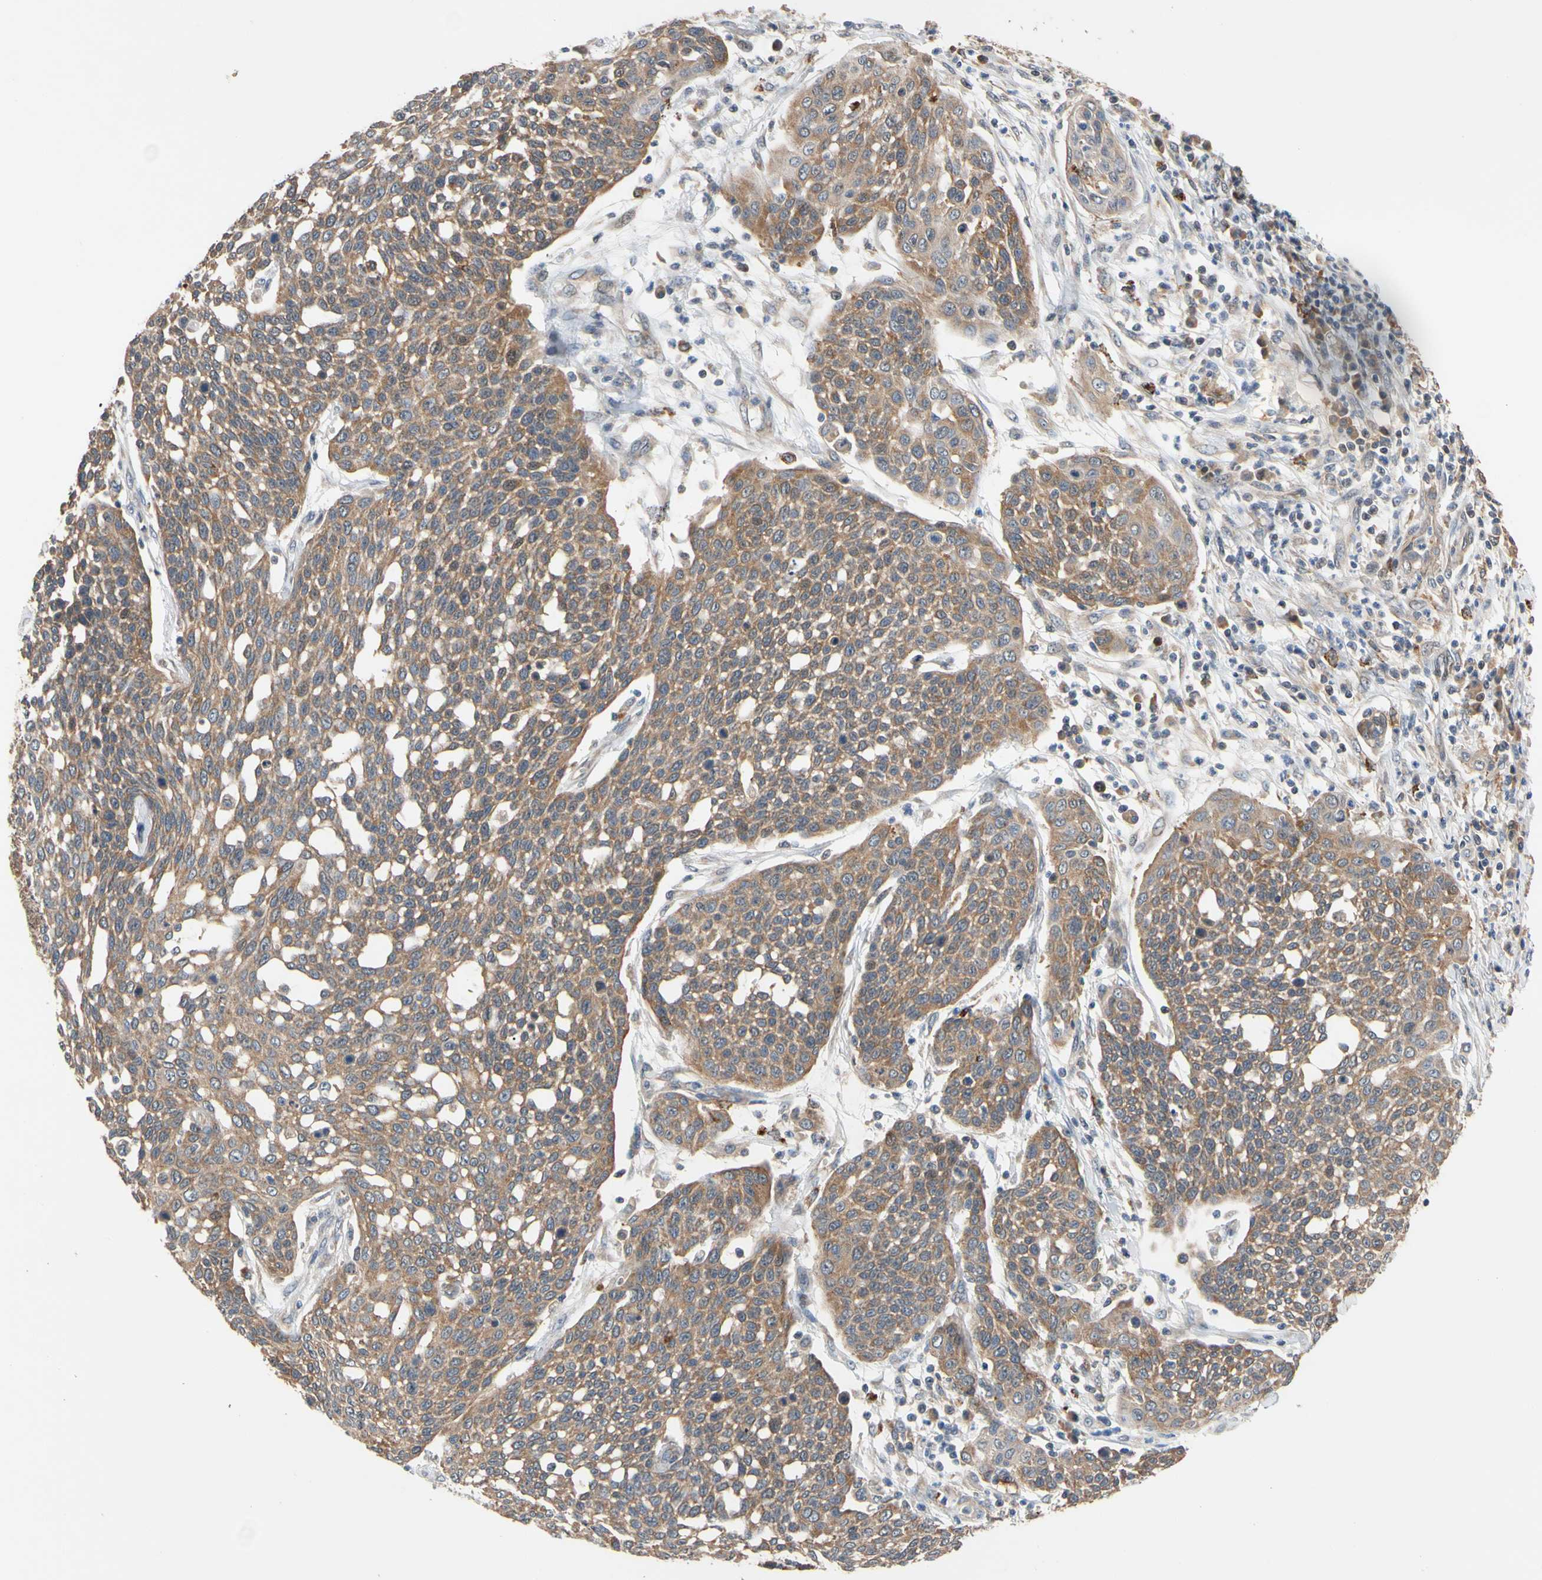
{"staining": {"intensity": "moderate", "quantity": ">75%", "location": "cytoplasmic/membranous"}, "tissue": "cervical cancer", "cell_type": "Tumor cells", "image_type": "cancer", "snomed": [{"axis": "morphology", "description": "Squamous cell carcinoma, NOS"}, {"axis": "topography", "description": "Cervix"}], "caption": "DAB immunohistochemical staining of human cervical cancer reveals moderate cytoplasmic/membranous protein positivity in about >75% of tumor cells. The protein of interest is stained brown, and the nuclei are stained in blue (DAB IHC with brightfield microscopy, high magnification).", "gene": "ANKHD1", "patient": {"sex": "female", "age": 34}}